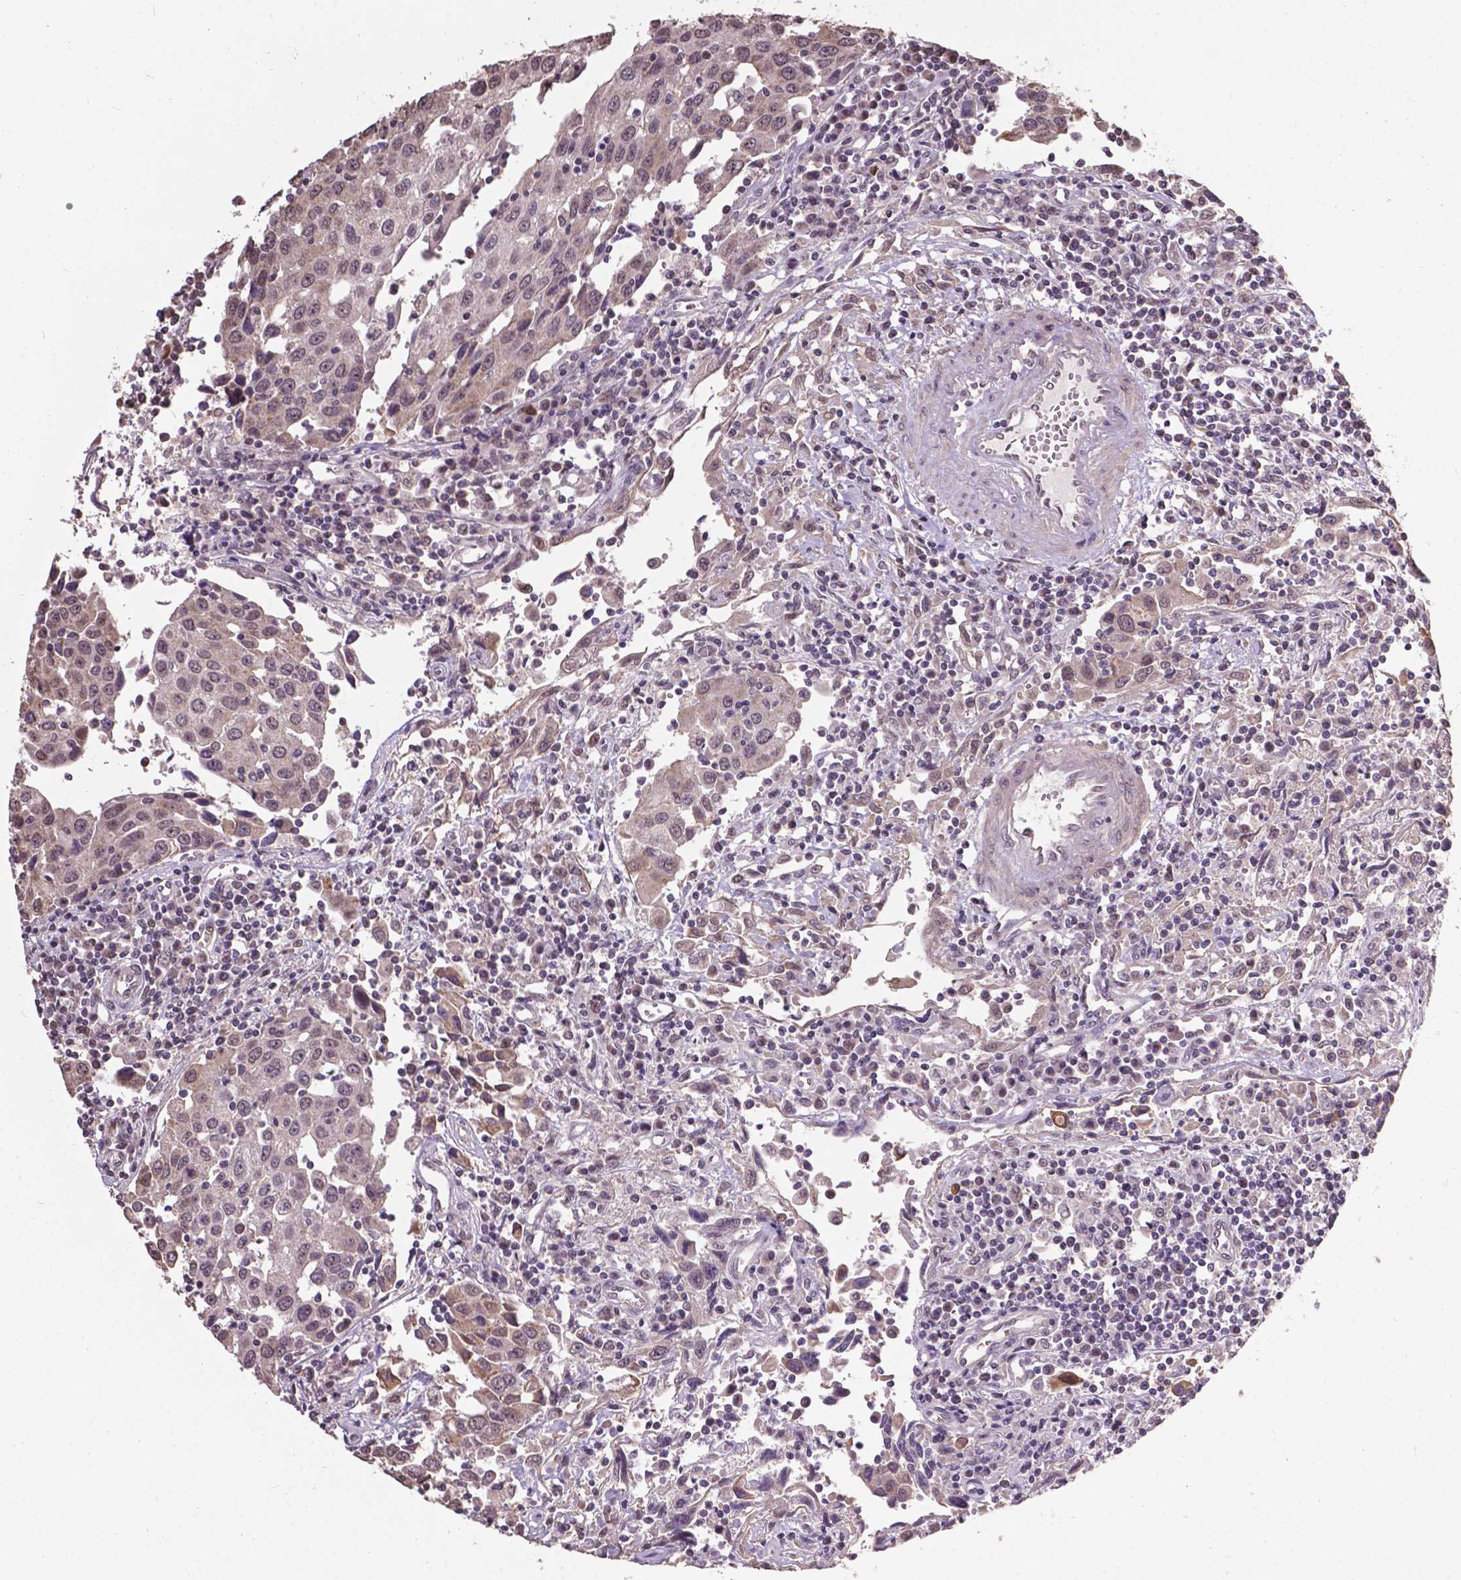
{"staining": {"intensity": "weak", "quantity": "<25%", "location": "cytoplasmic/membranous,nuclear"}, "tissue": "urothelial cancer", "cell_type": "Tumor cells", "image_type": "cancer", "snomed": [{"axis": "morphology", "description": "Urothelial carcinoma, High grade"}, {"axis": "topography", "description": "Urinary bladder"}], "caption": "Tumor cells show no significant staining in high-grade urothelial carcinoma.", "gene": "GLRA2", "patient": {"sex": "female", "age": 85}}